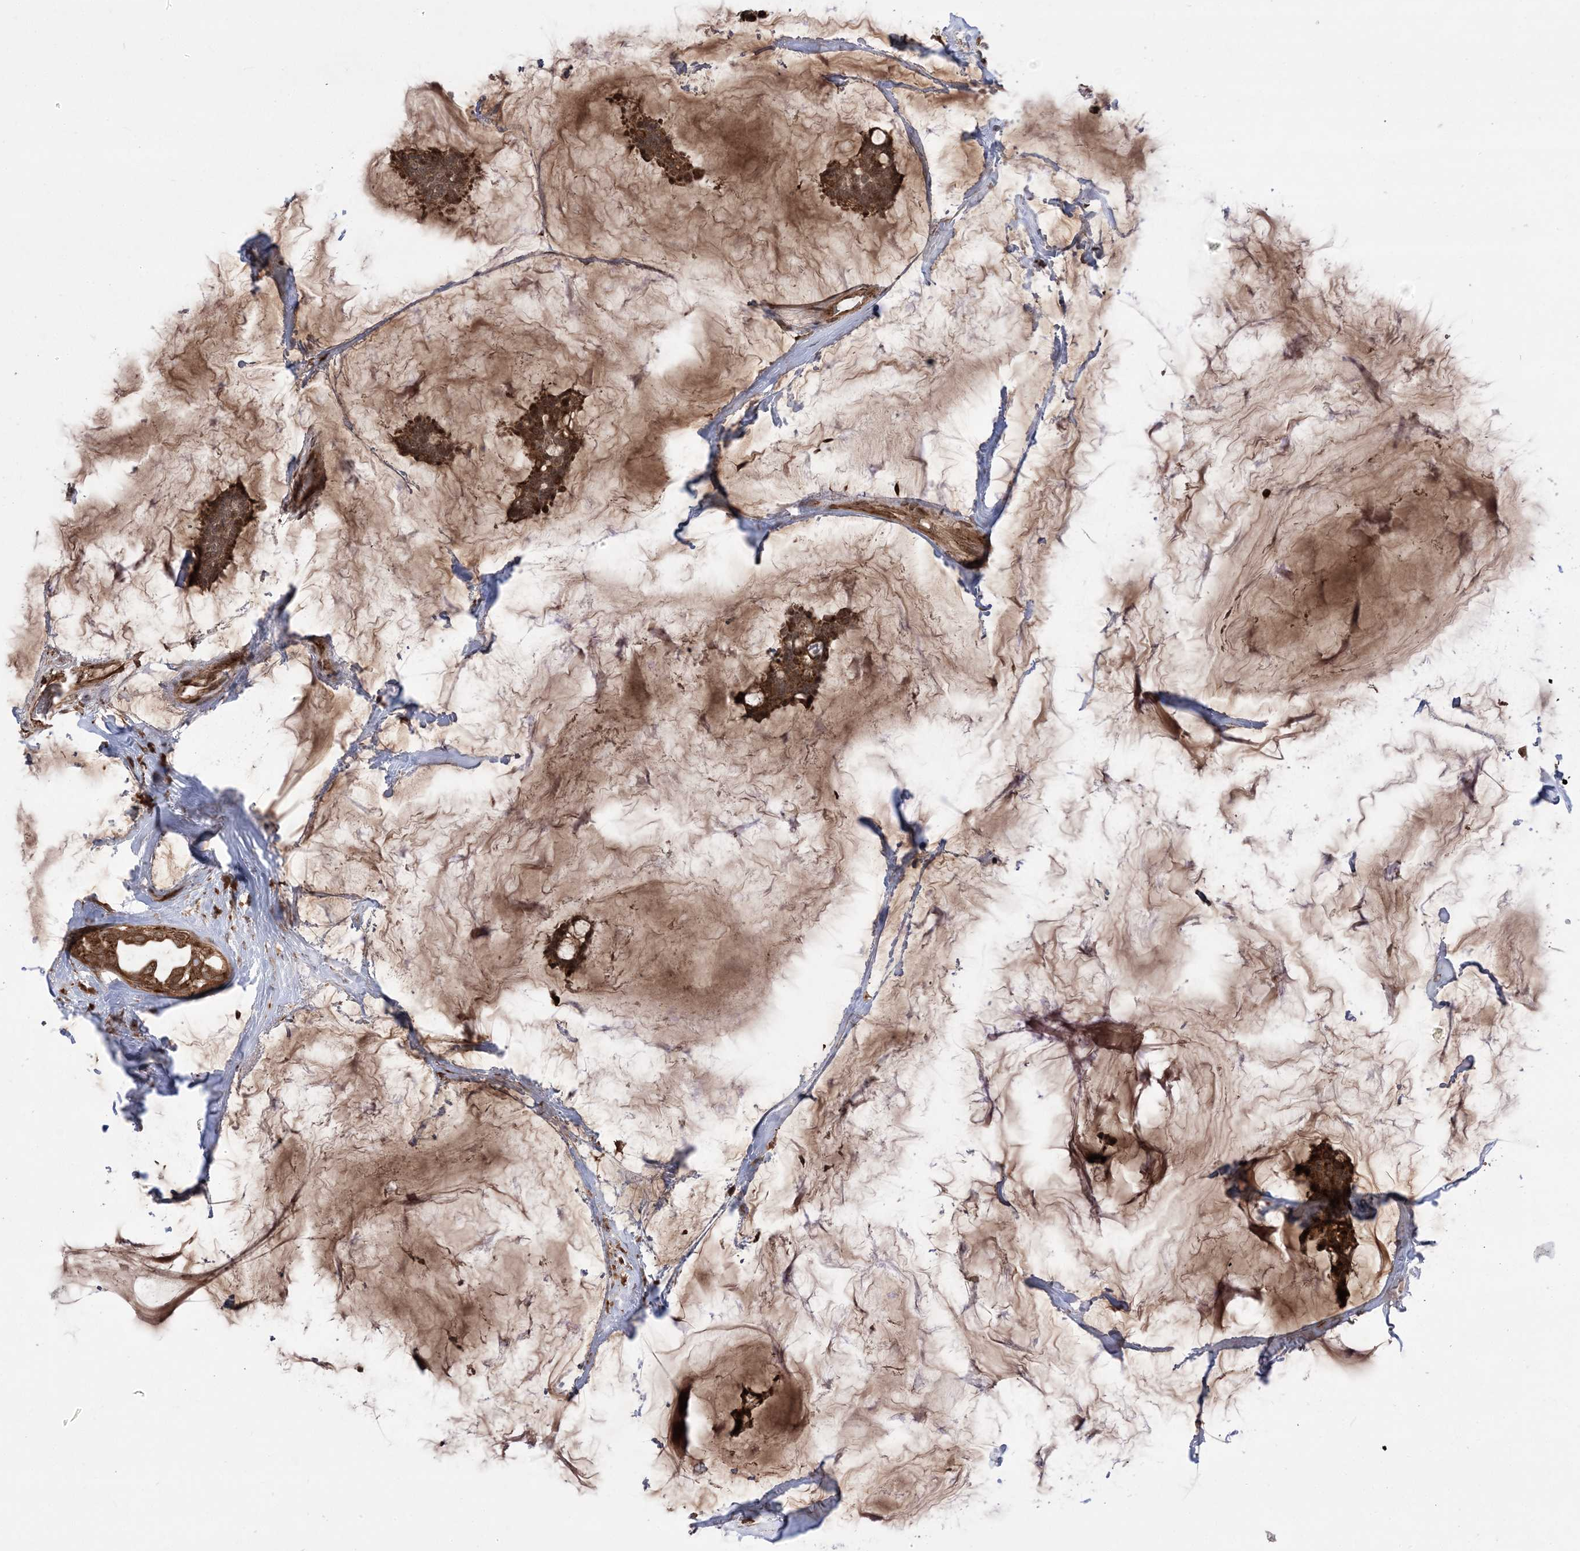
{"staining": {"intensity": "strong", "quantity": ">75%", "location": "cytoplasmic/membranous,nuclear"}, "tissue": "breast cancer", "cell_type": "Tumor cells", "image_type": "cancer", "snomed": [{"axis": "morphology", "description": "Duct carcinoma"}, {"axis": "topography", "description": "Breast"}], "caption": "Immunohistochemical staining of human invasive ductal carcinoma (breast) demonstrates strong cytoplasmic/membranous and nuclear protein expression in approximately >75% of tumor cells. (DAB = brown stain, brightfield microscopy at high magnification).", "gene": "EPC2", "patient": {"sex": "female", "age": 93}}